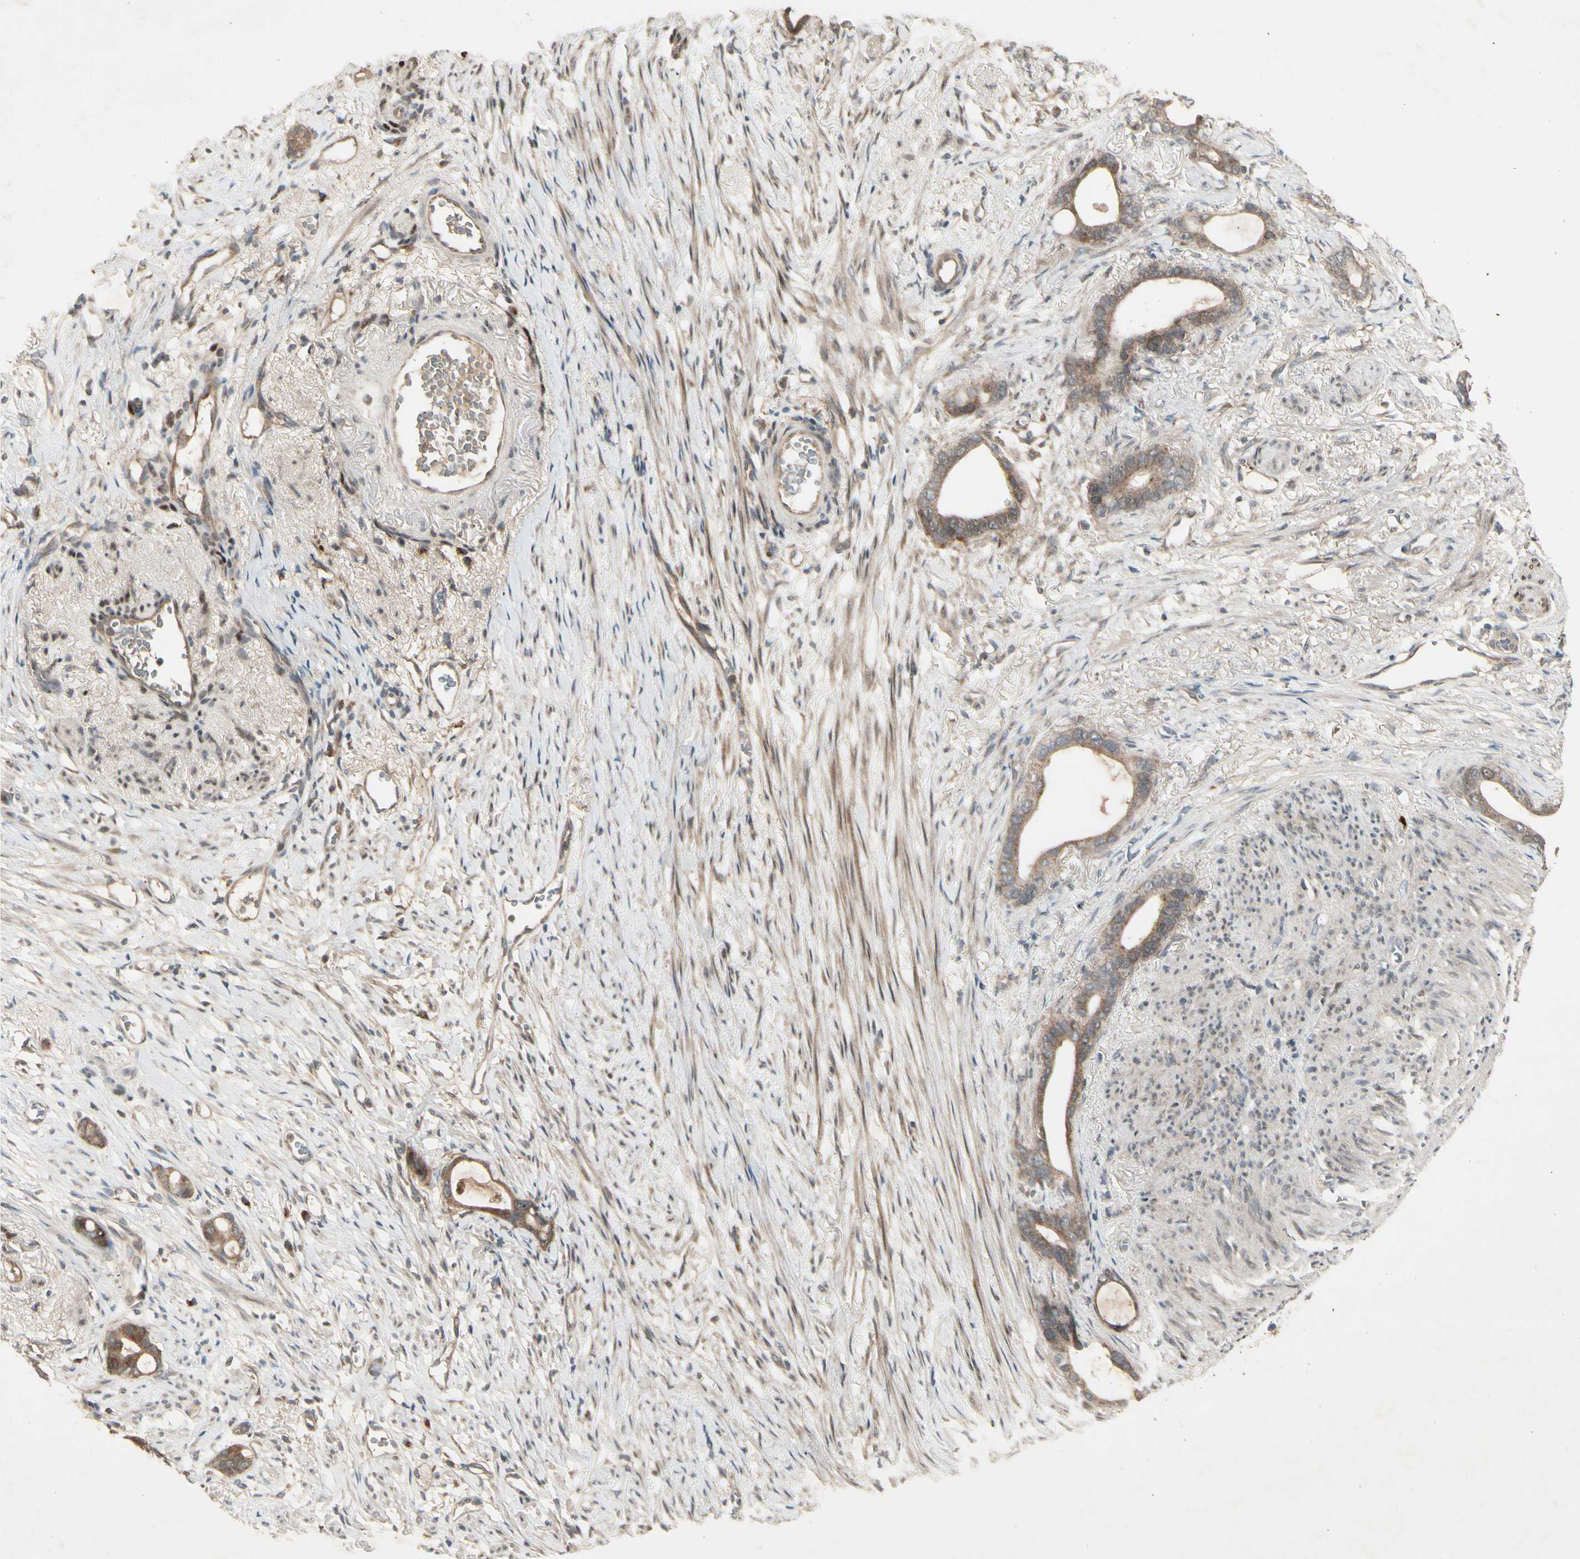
{"staining": {"intensity": "moderate", "quantity": ">75%", "location": "cytoplasmic/membranous"}, "tissue": "stomach cancer", "cell_type": "Tumor cells", "image_type": "cancer", "snomed": [{"axis": "morphology", "description": "Adenocarcinoma, NOS"}, {"axis": "topography", "description": "Stomach"}], "caption": "Adenocarcinoma (stomach) stained with DAB (3,3'-diaminobenzidine) immunohistochemistry displays medium levels of moderate cytoplasmic/membranous positivity in approximately >75% of tumor cells.", "gene": "FHDC1", "patient": {"sex": "female", "age": 75}}